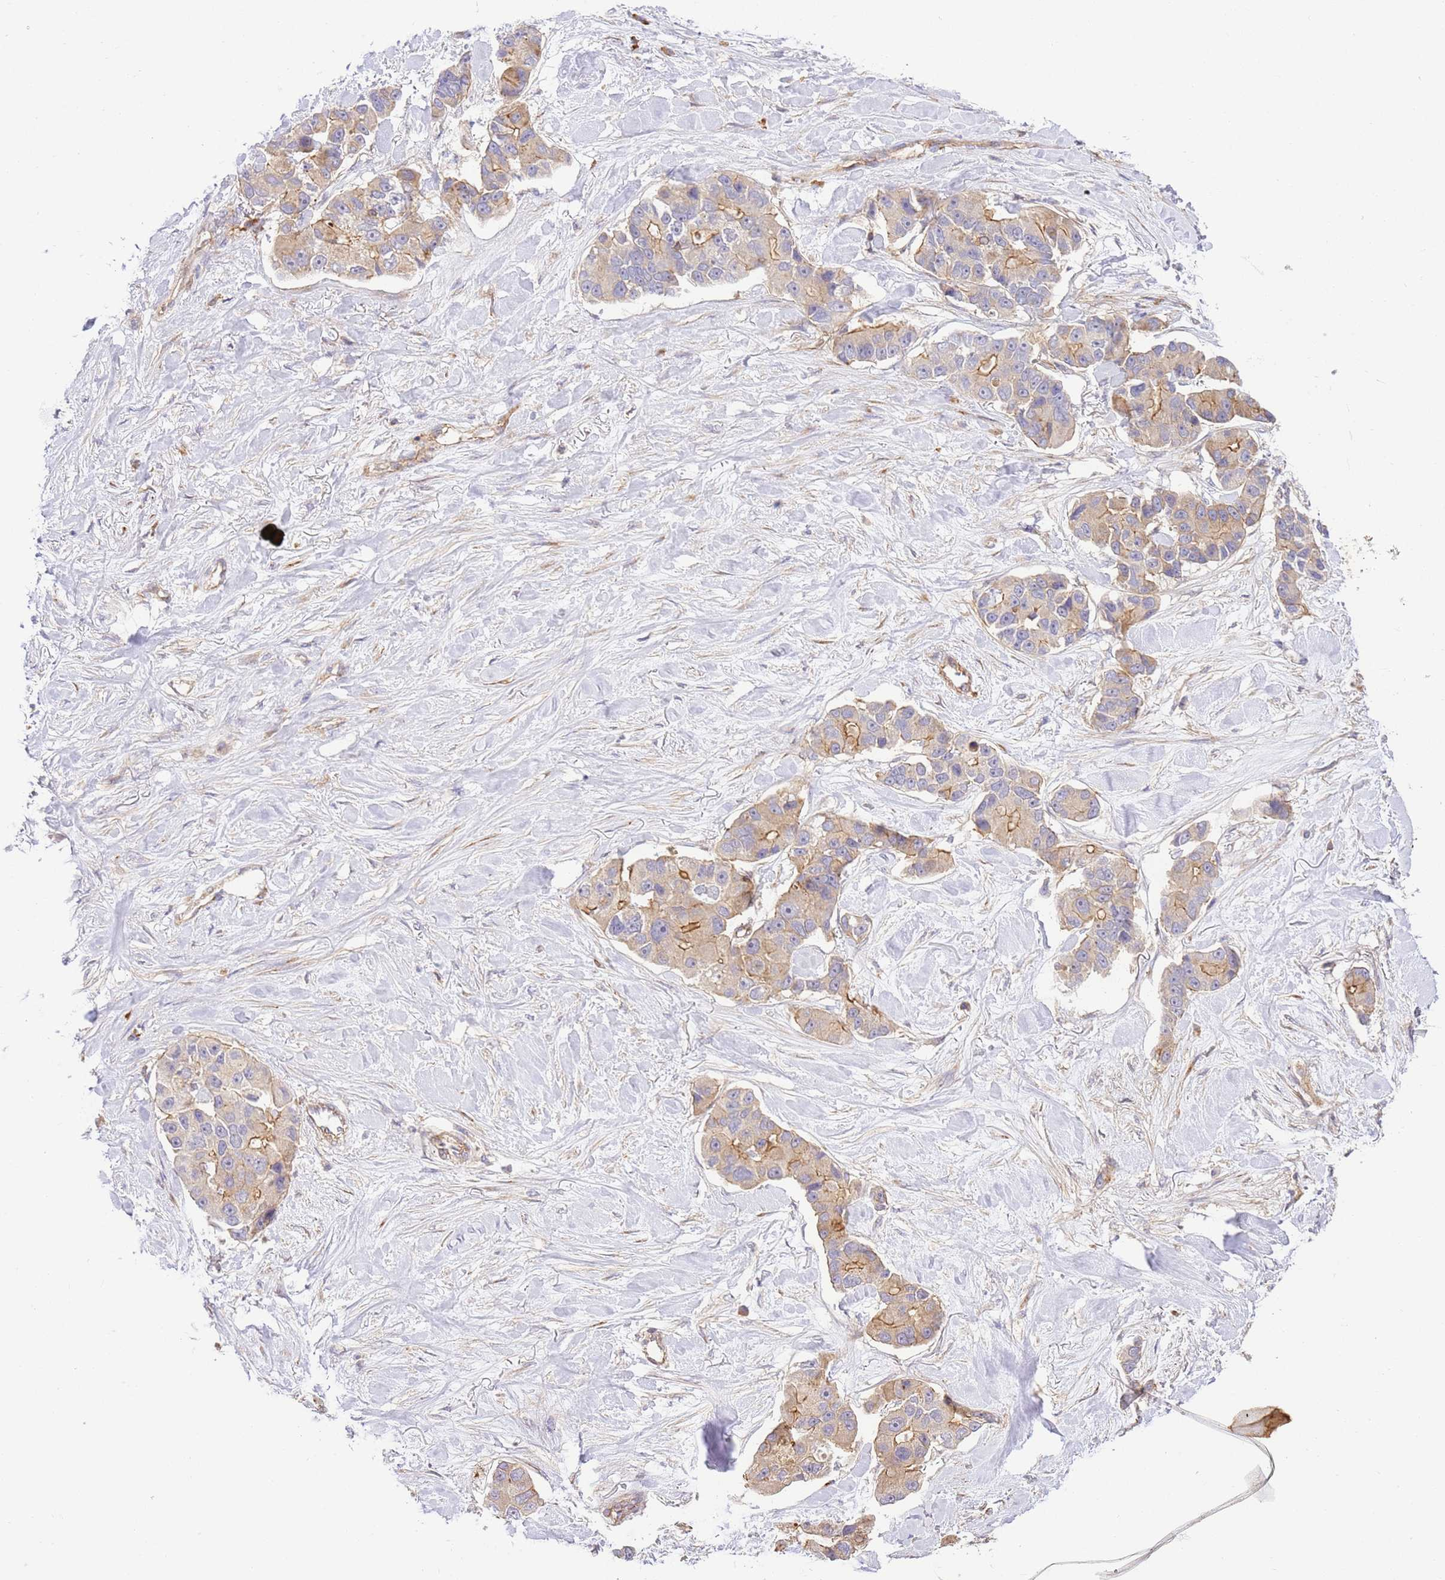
{"staining": {"intensity": "moderate", "quantity": "25%-75%", "location": "cytoplasmic/membranous"}, "tissue": "lung cancer", "cell_type": "Tumor cells", "image_type": "cancer", "snomed": [{"axis": "morphology", "description": "Adenocarcinoma, NOS"}, {"axis": "topography", "description": "Lung"}], "caption": "Lung cancer stained with DAB (3,3'-diaminobenzidine) immunohistochemistry (IHC) reveals medium levels of moderate cytoplasmic/membranous staining in approximately 25%-75% of tumor cells.", "gene": "EFCAB8", "patient": {"sex": "female", "age": 54}}